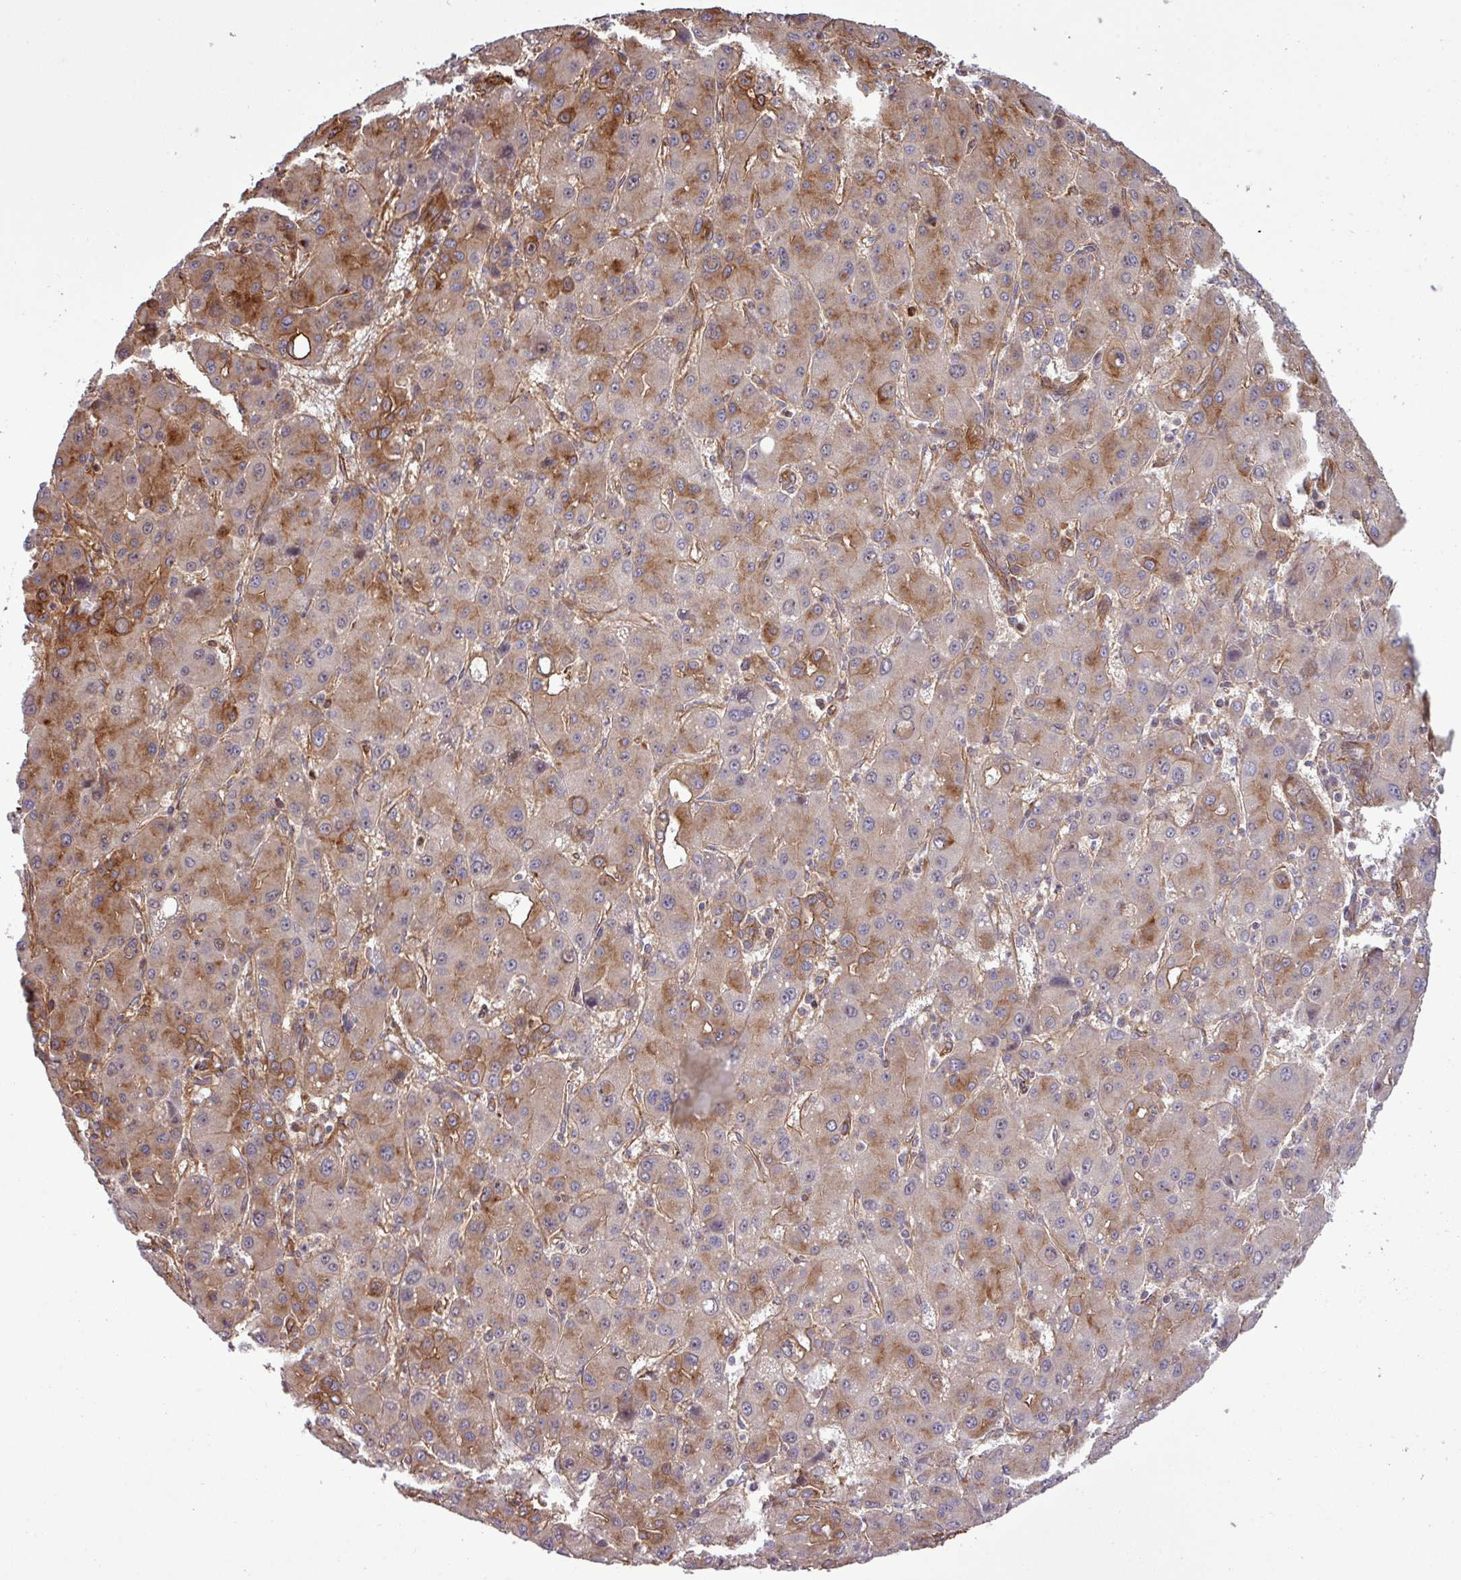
{"staining": {"intensity": "strong", "quantity": "<25%", "location": "cytoplasmic/membranous"}, "tissue": "liver cancer", "cell_type": "Tumor cells", "image_type": "cancer", "snomed": [{"axis": "morphology", "description": "Carcinoma, Hepatocellular, NOS"}, {"axis": "topography", "description": "Liver"}], "caption": "Tumor cells reveal strong cytoplasmic/membranous expression in about <25% of cells in liver cancer. The protein is shown in brown color, while the nuclei are stained blue.", "gene": "ZNF300", "patient": {"sex": "male", "age": 55}}